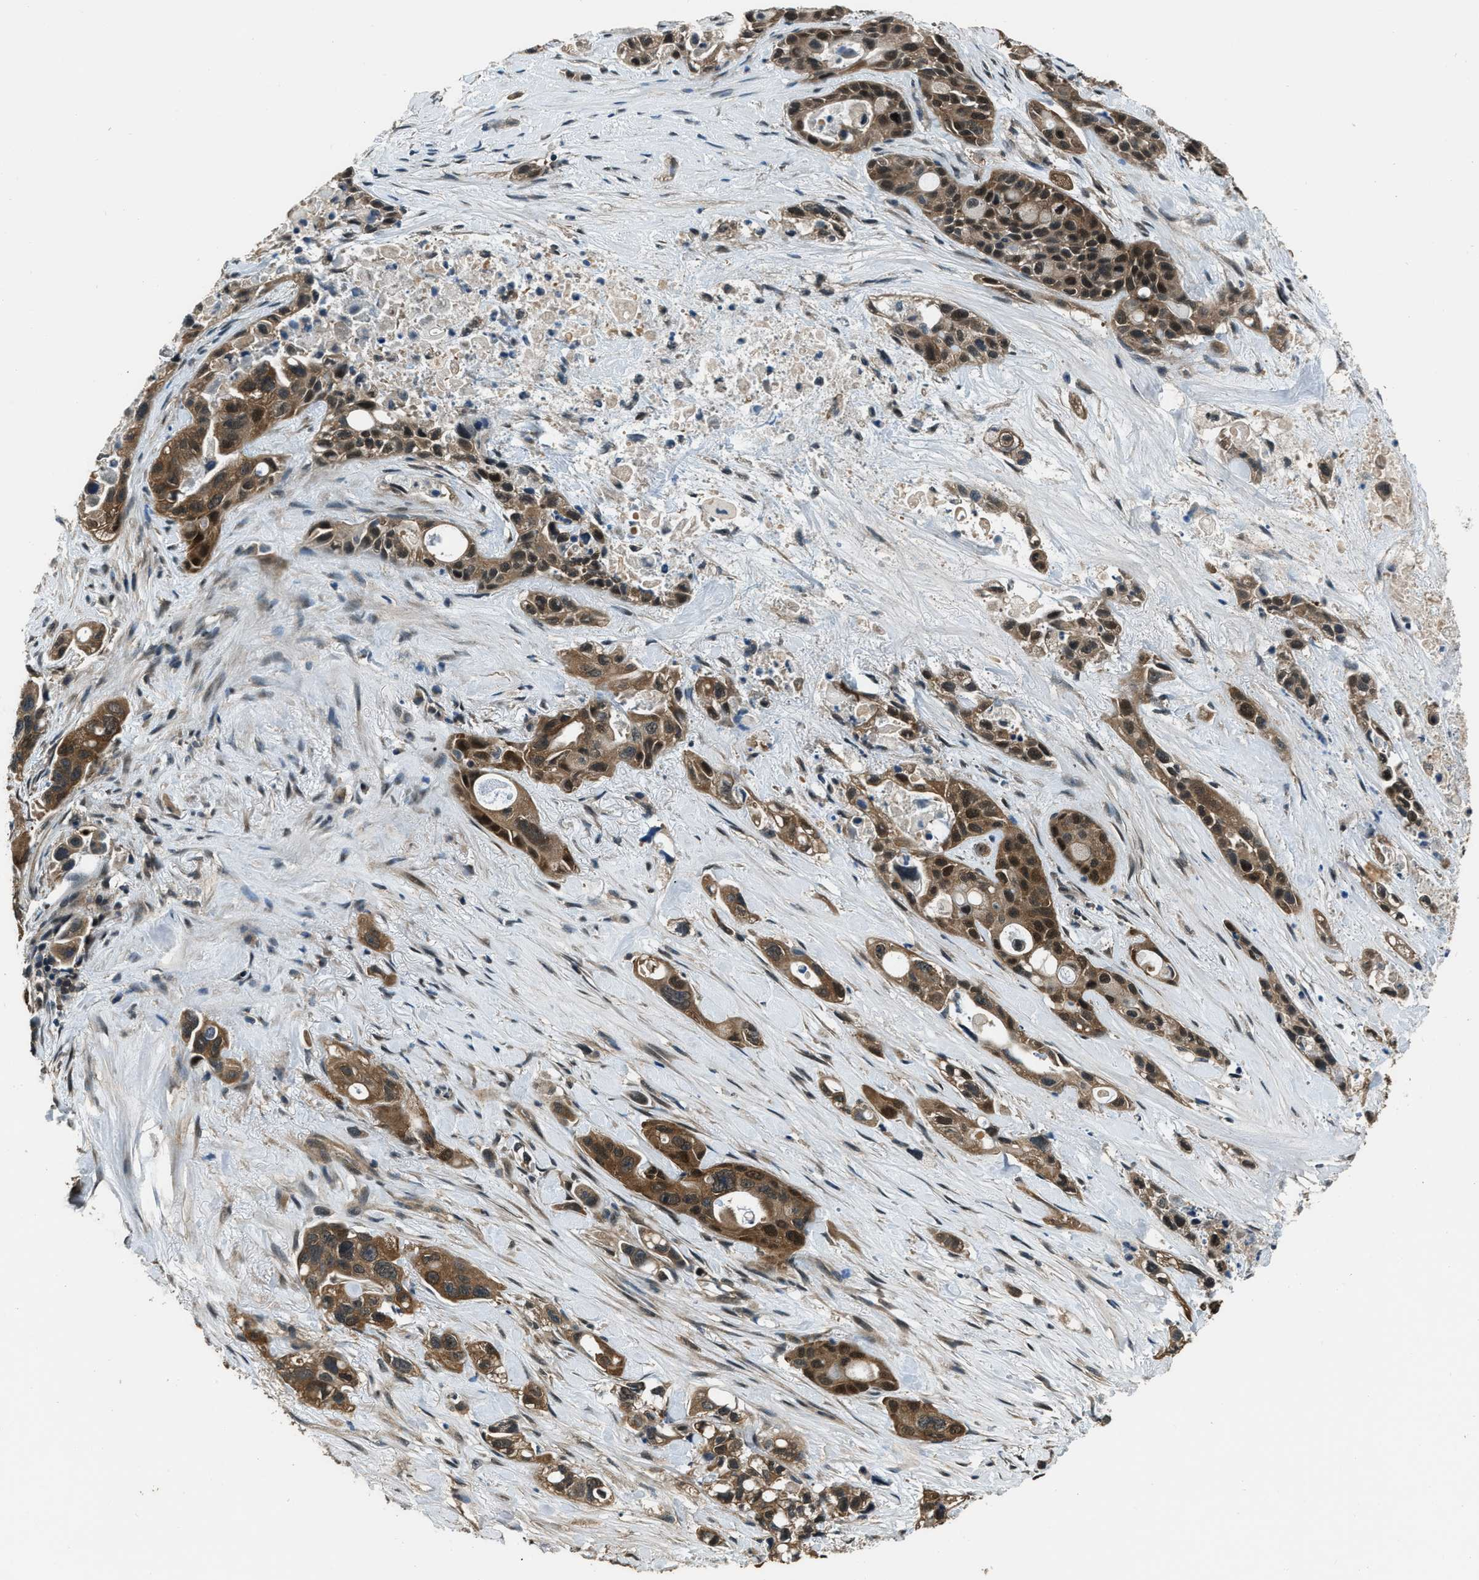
{"staining": {"intensity": "moderate", "quantity": ">75%", "location": "cytoplasmic/membranous,nuclear"}, "tissue": "pancreatic cancer", "cell_type": "Tumor cells", "image_type": "cancer", "snomed": [{"axis": "morphology", "description": "Adenocarcinoma, NOS"}, {"axis": "topography", "description": "Pancreas"}], "caption": "Immunohistochemistry micrograph of neoplastic tissue: pancreatic adenocarcinoma stained using IHC shows medium levels of moderate protein expression localized specifically in the cytoplasmic/membranous and nuclear of tumor cells, appearing as a cytoplasmic/membranous and nuclear brown color.", "gene": "NUDCD3", "patient": {"sex": "male", "age": 53}}